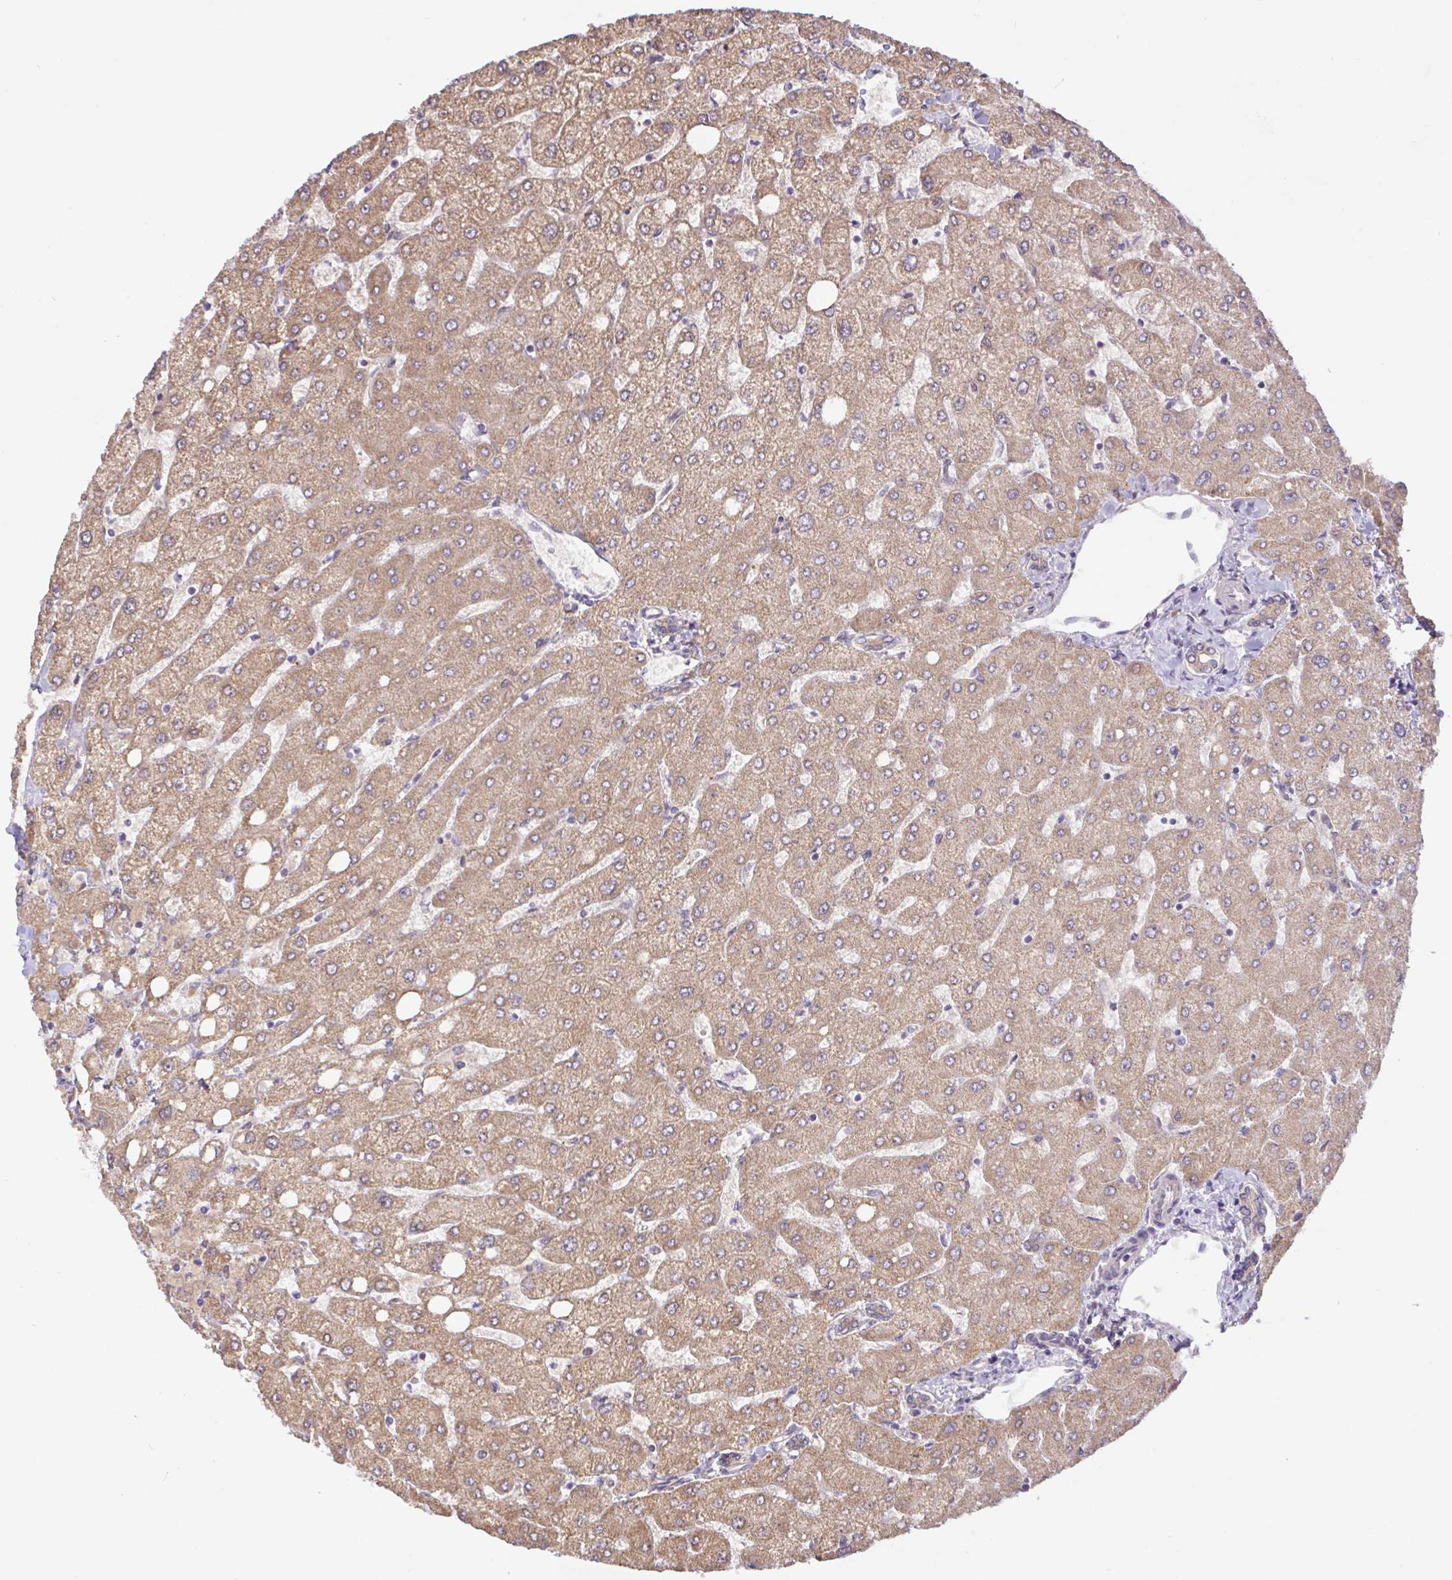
{"staining": {"intensity": "weak", "quantity": "<25%", "location": "cytoplasmic/membranous"}, "tissue": "liver", "cell_type": "Cholangiocytes", "image_type": "normal", "snomed": [{"axis": "morphology", "description": "Normal tissue, NOS"}, {"axis": "topography", "description": "Liver"}], "caption": "High magnification brightfield microscopy of normal liver stained with DAB (brown) and counterstained with hematoxylin (blue): cholangiocytes show no significant expression. (Stains: DAB IHC with hematoxylin counter stain, Microscopy: brightfield microscopy at high magnification).", "gene": "DLEU7", "patient": {"sex": "female", "age": 54}}